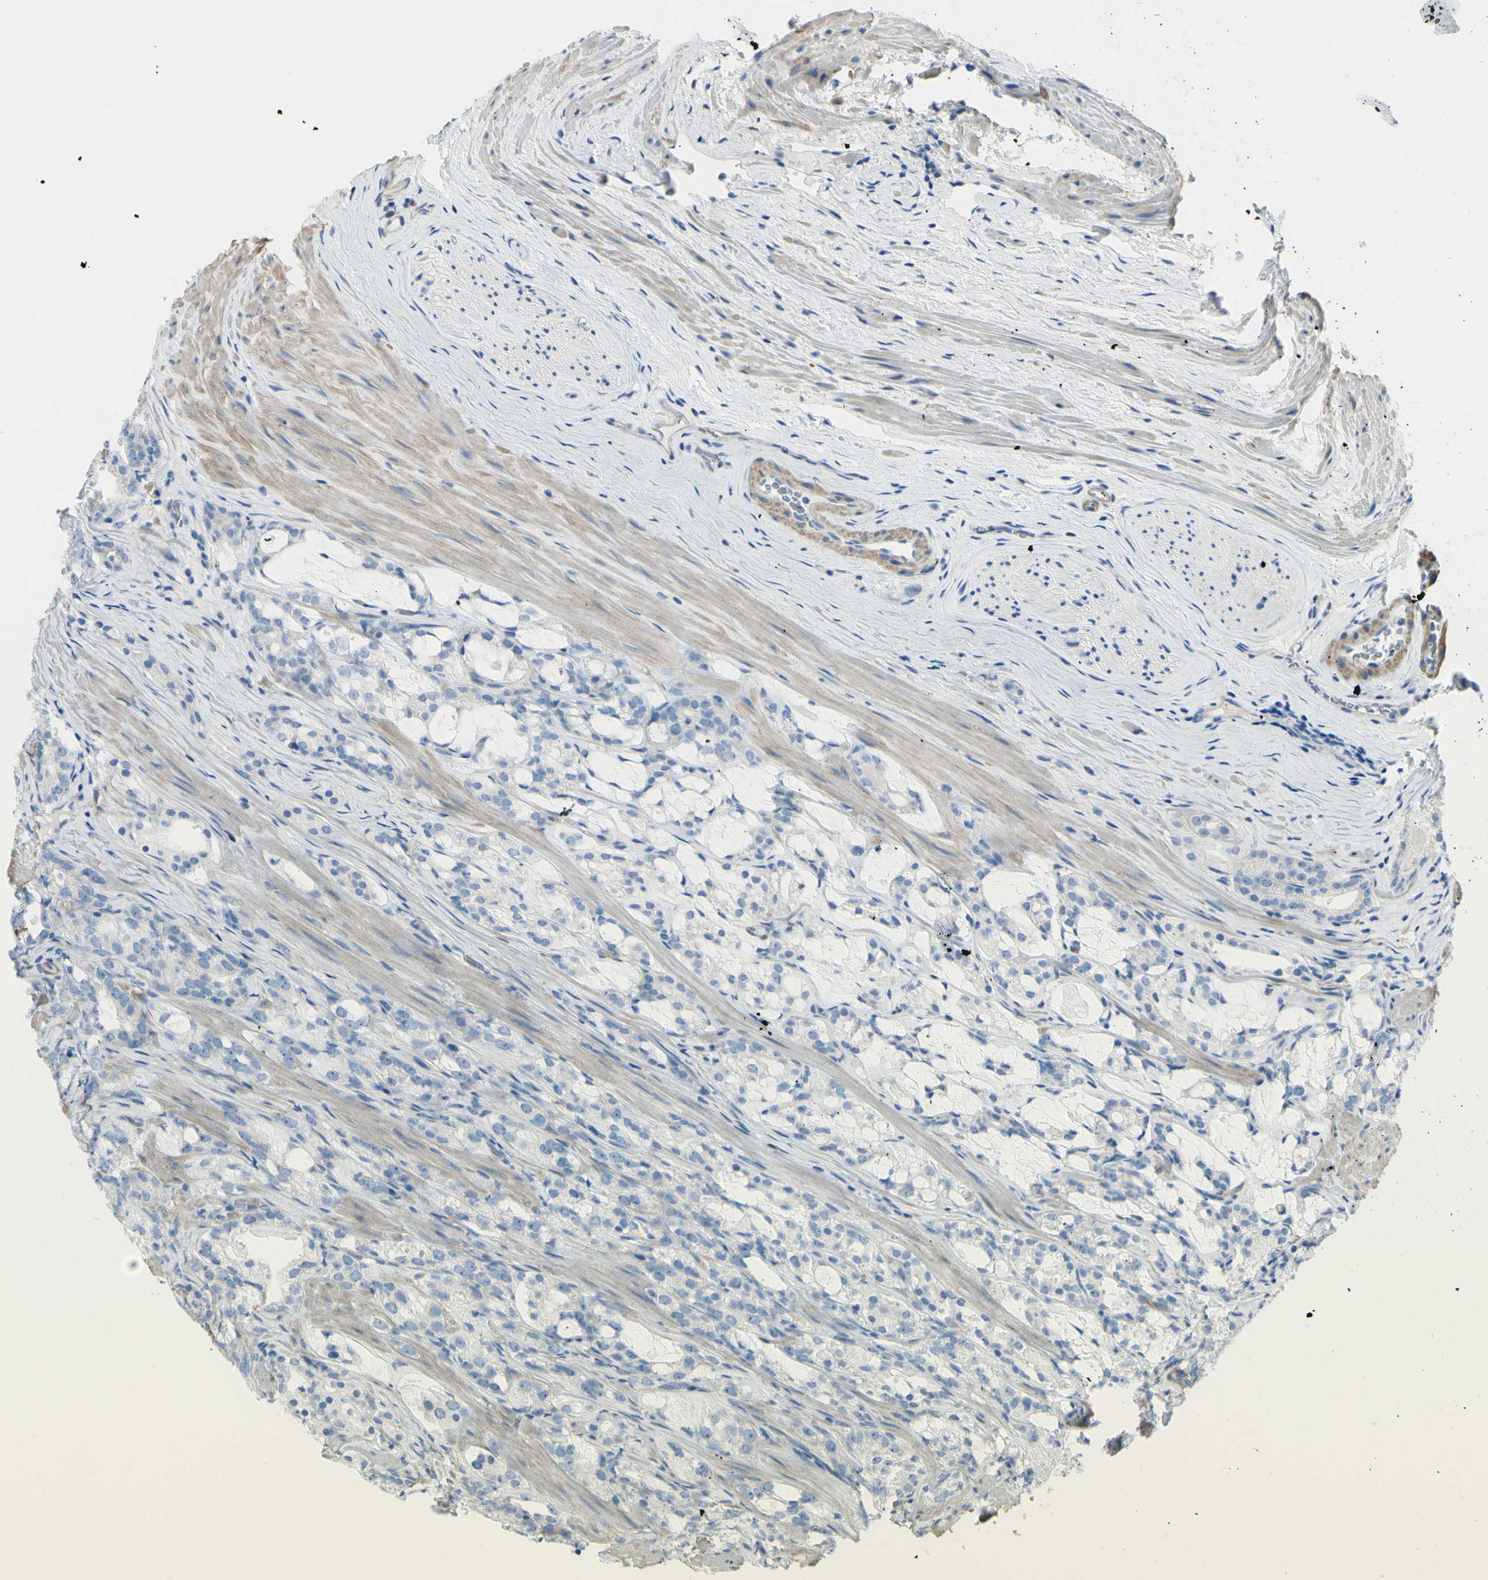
{"staining": {"intensity": "negative", "quantity": "none", "location": "none"}, "tissue": "prostate cancer", "cell_type": "Tumor cells", "image_type": "cancer", "snomed": [{"axis": "morphology", "description": "Adenocarcinoma, Low grade"}, {"axis": "topography", "description": "Prostate"}], "caption": "Prostate low-grade adenocarcinoma stained for a protein using IHC exhibits no expression tumor cells.", "gene": "NCBP2L", "patient": {"sex": "male", "age": 59}}